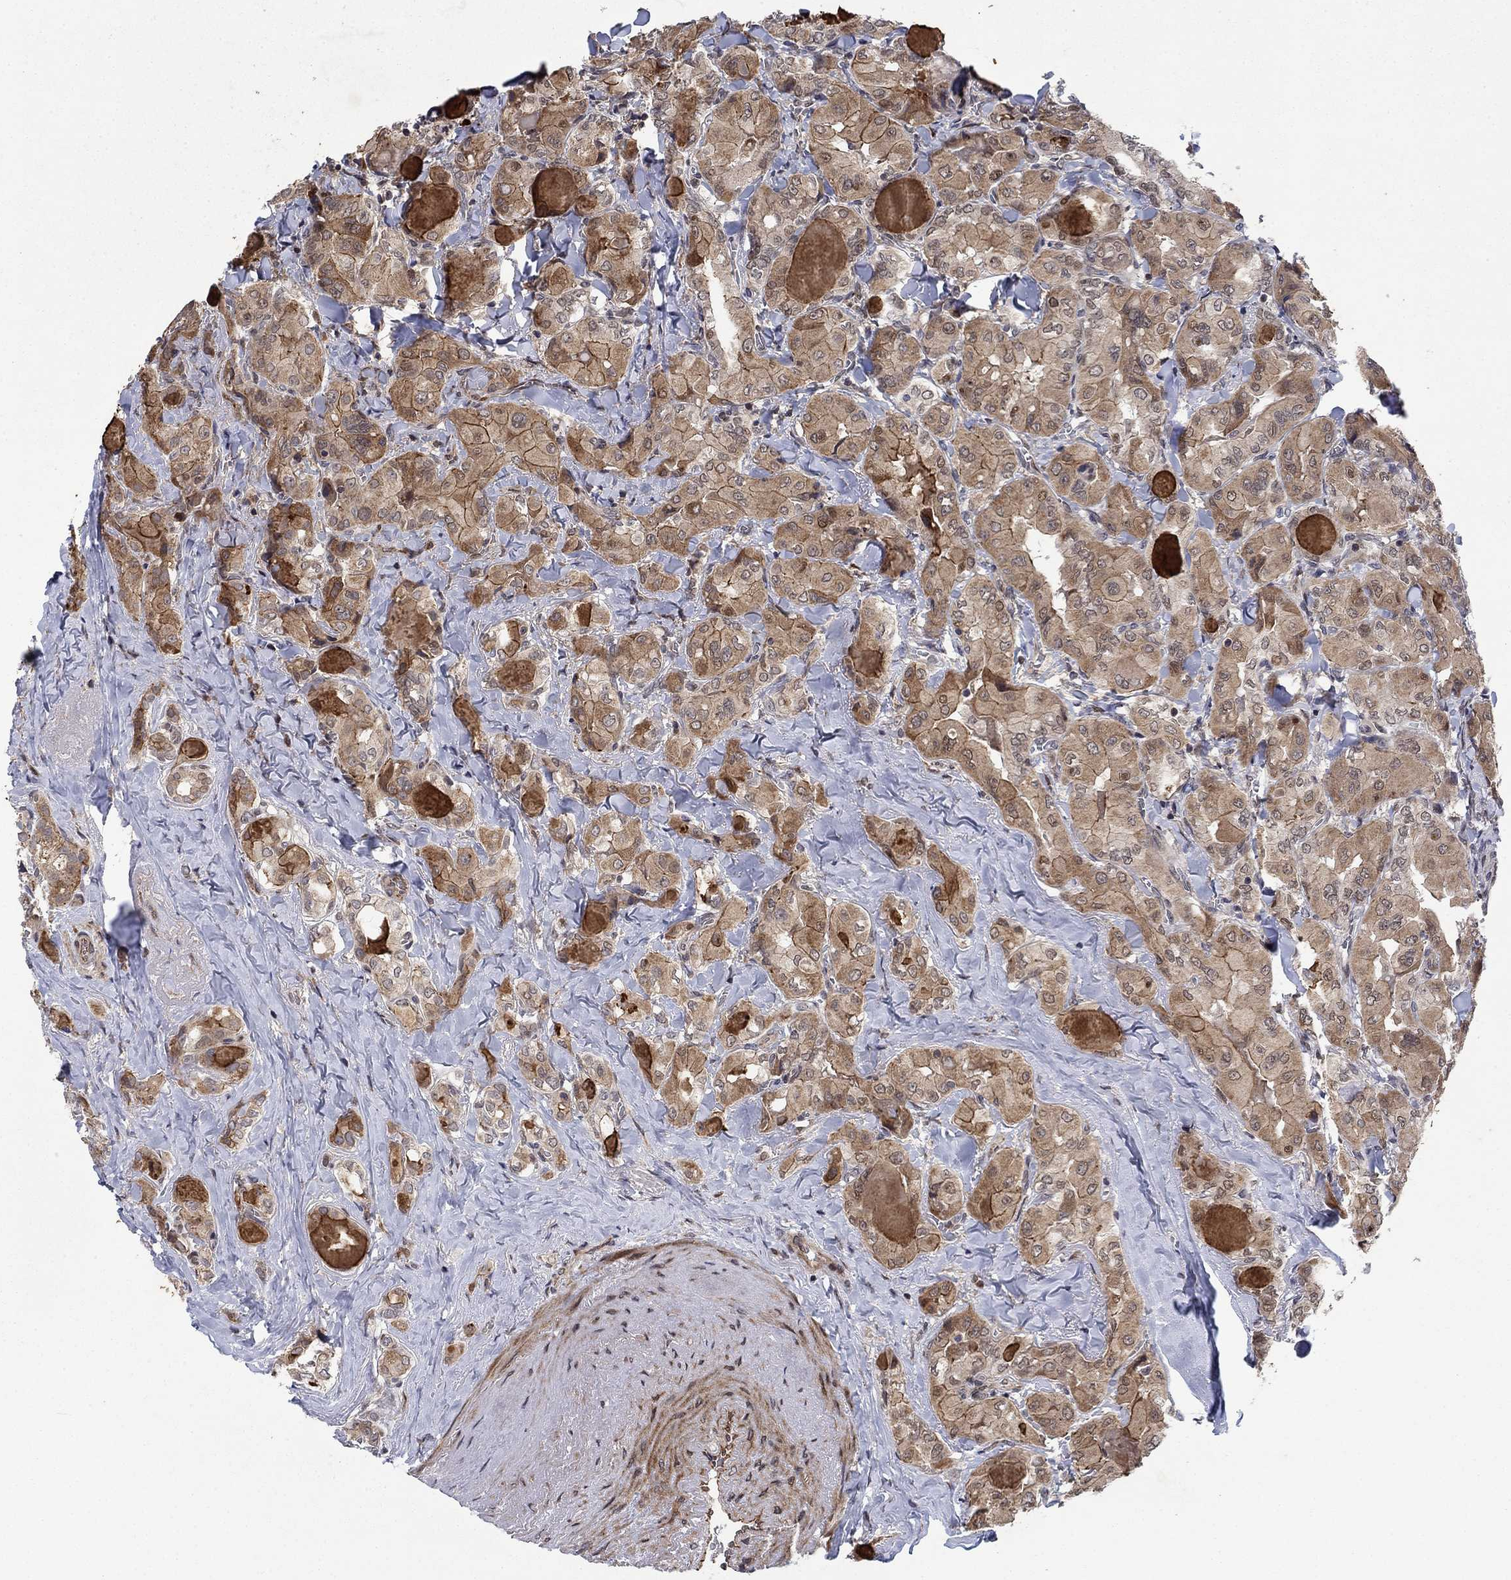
{"staining": {"intensity": "weak", "quantity": ">75%", "location": "cytoplasmic/membranous"}, "tissue": "thyroid cancer", "cell_type": "Tumor cells", "image_type": "cancer", "snomed": [{"axis": "morphology", "description": "Normal tissue, NOS"}, {"axis": "morphology", "description": "Papillary adenocarcinoma, NOS"}, {"axis": "topography", "description": "Thyroid gland"}], "caption": "Tumor cells reveal low levels of weak cytoplasmic/membranous staining in approximately >75% of cells in human thyroid cancer (papillary adenocarcinoma).", "gene": "PRICKLE4", "patient": {"sex": "female", "age": 66}}